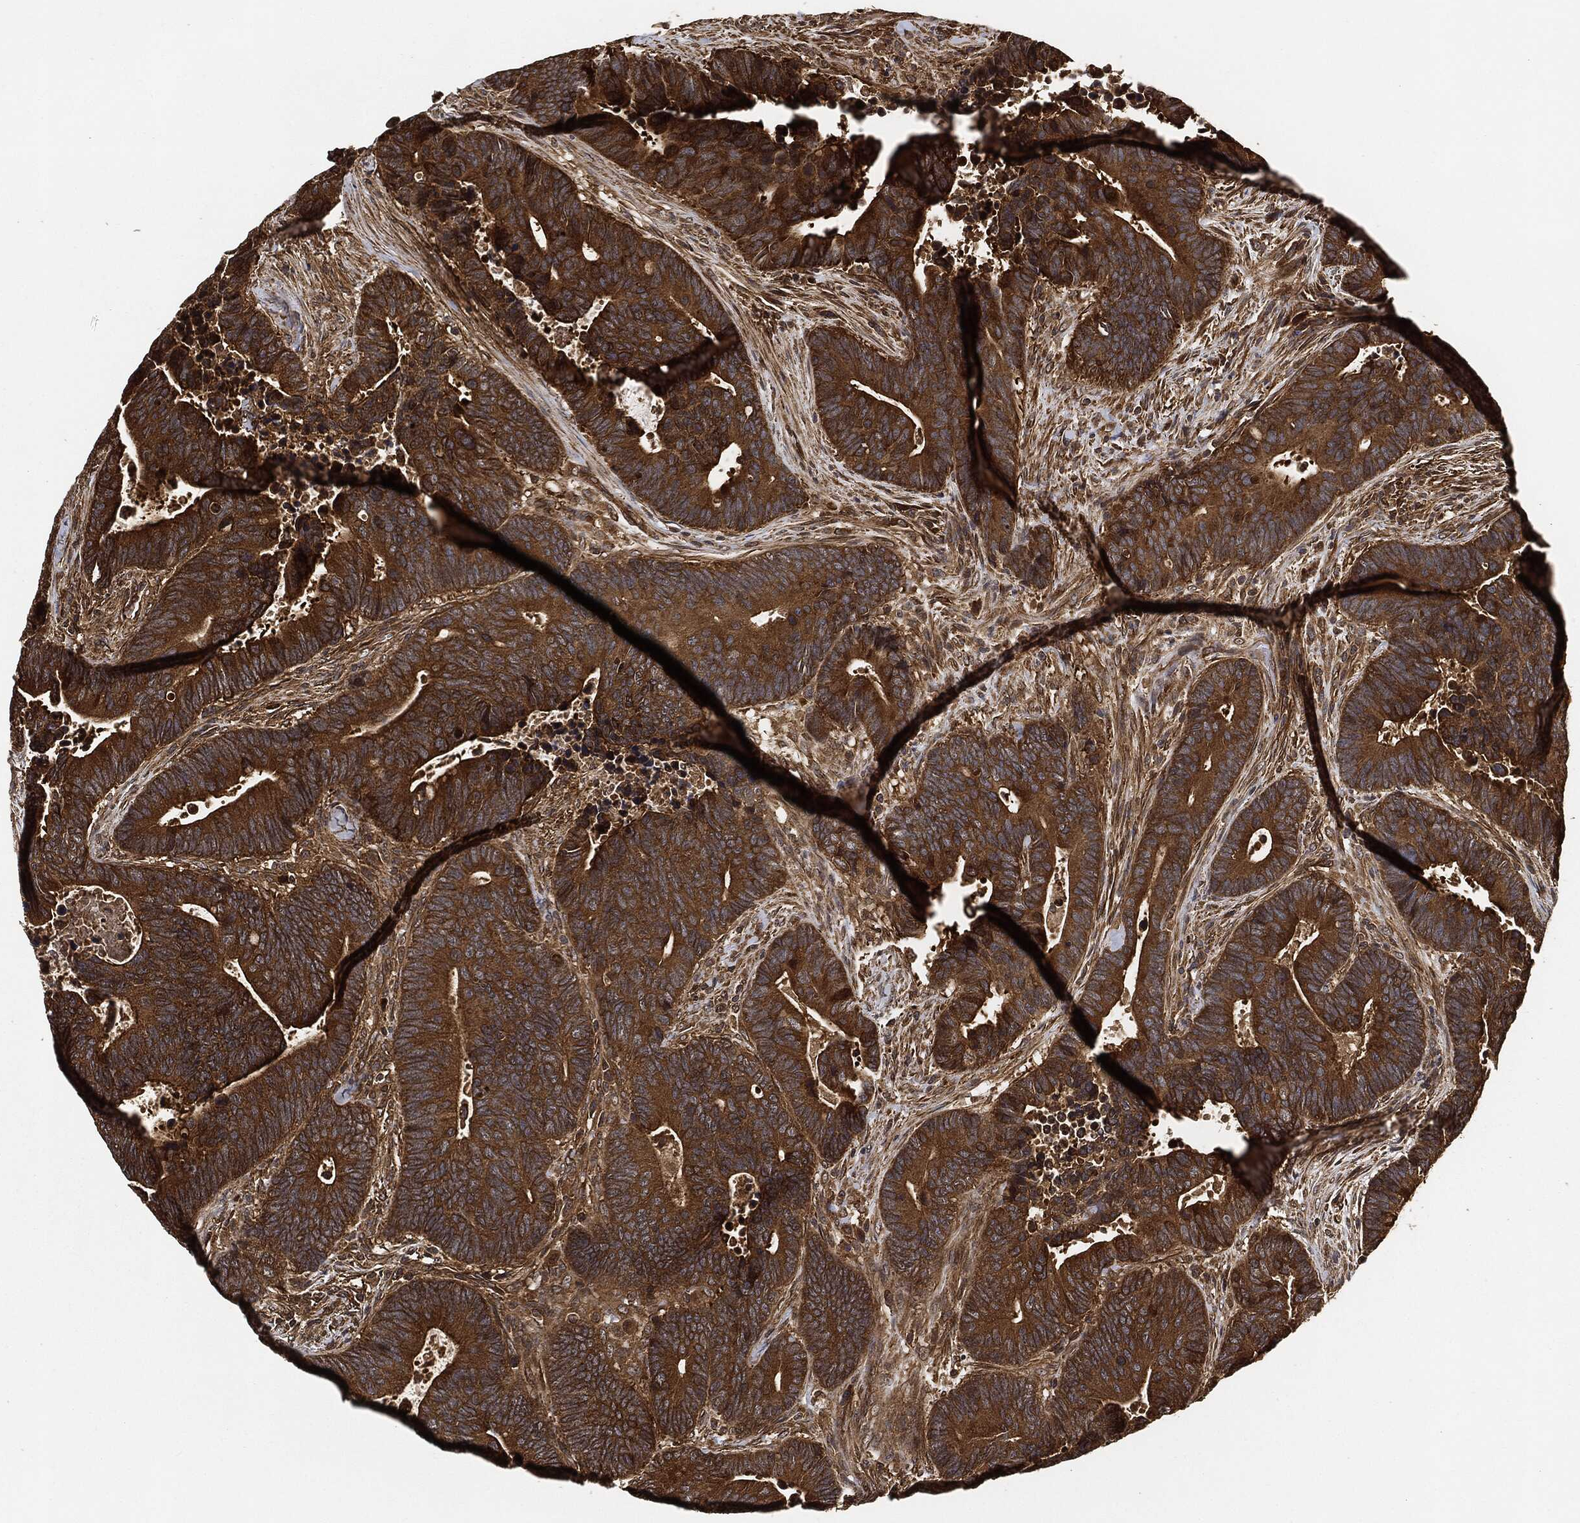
{"staining": {"intensity": "strong", "quantity": ">75%", "location": "cytoplasmic/membranous"}, "tissue": "colorectal cancer", "cell_type": "Tumor cells", "image_type": "cancer", "snomed": [{"axis": "morphology", "description": "Adenocarcinoma, NOS"}, {"axis": "topography", "description": "Colon"}], "caption": "Immunohistochemistry image of neoplastic tissue: colorectal cancer stained using immunohistochemistry (IHC) exhibits high levels of strong protein expression localized specifically in the cytoplasmic/membranous of tumor cells, appearing as a cytoplasmic/membranous brown color.", "gene": "CEP290", "patient": {"sex": "male", "age": 75}}